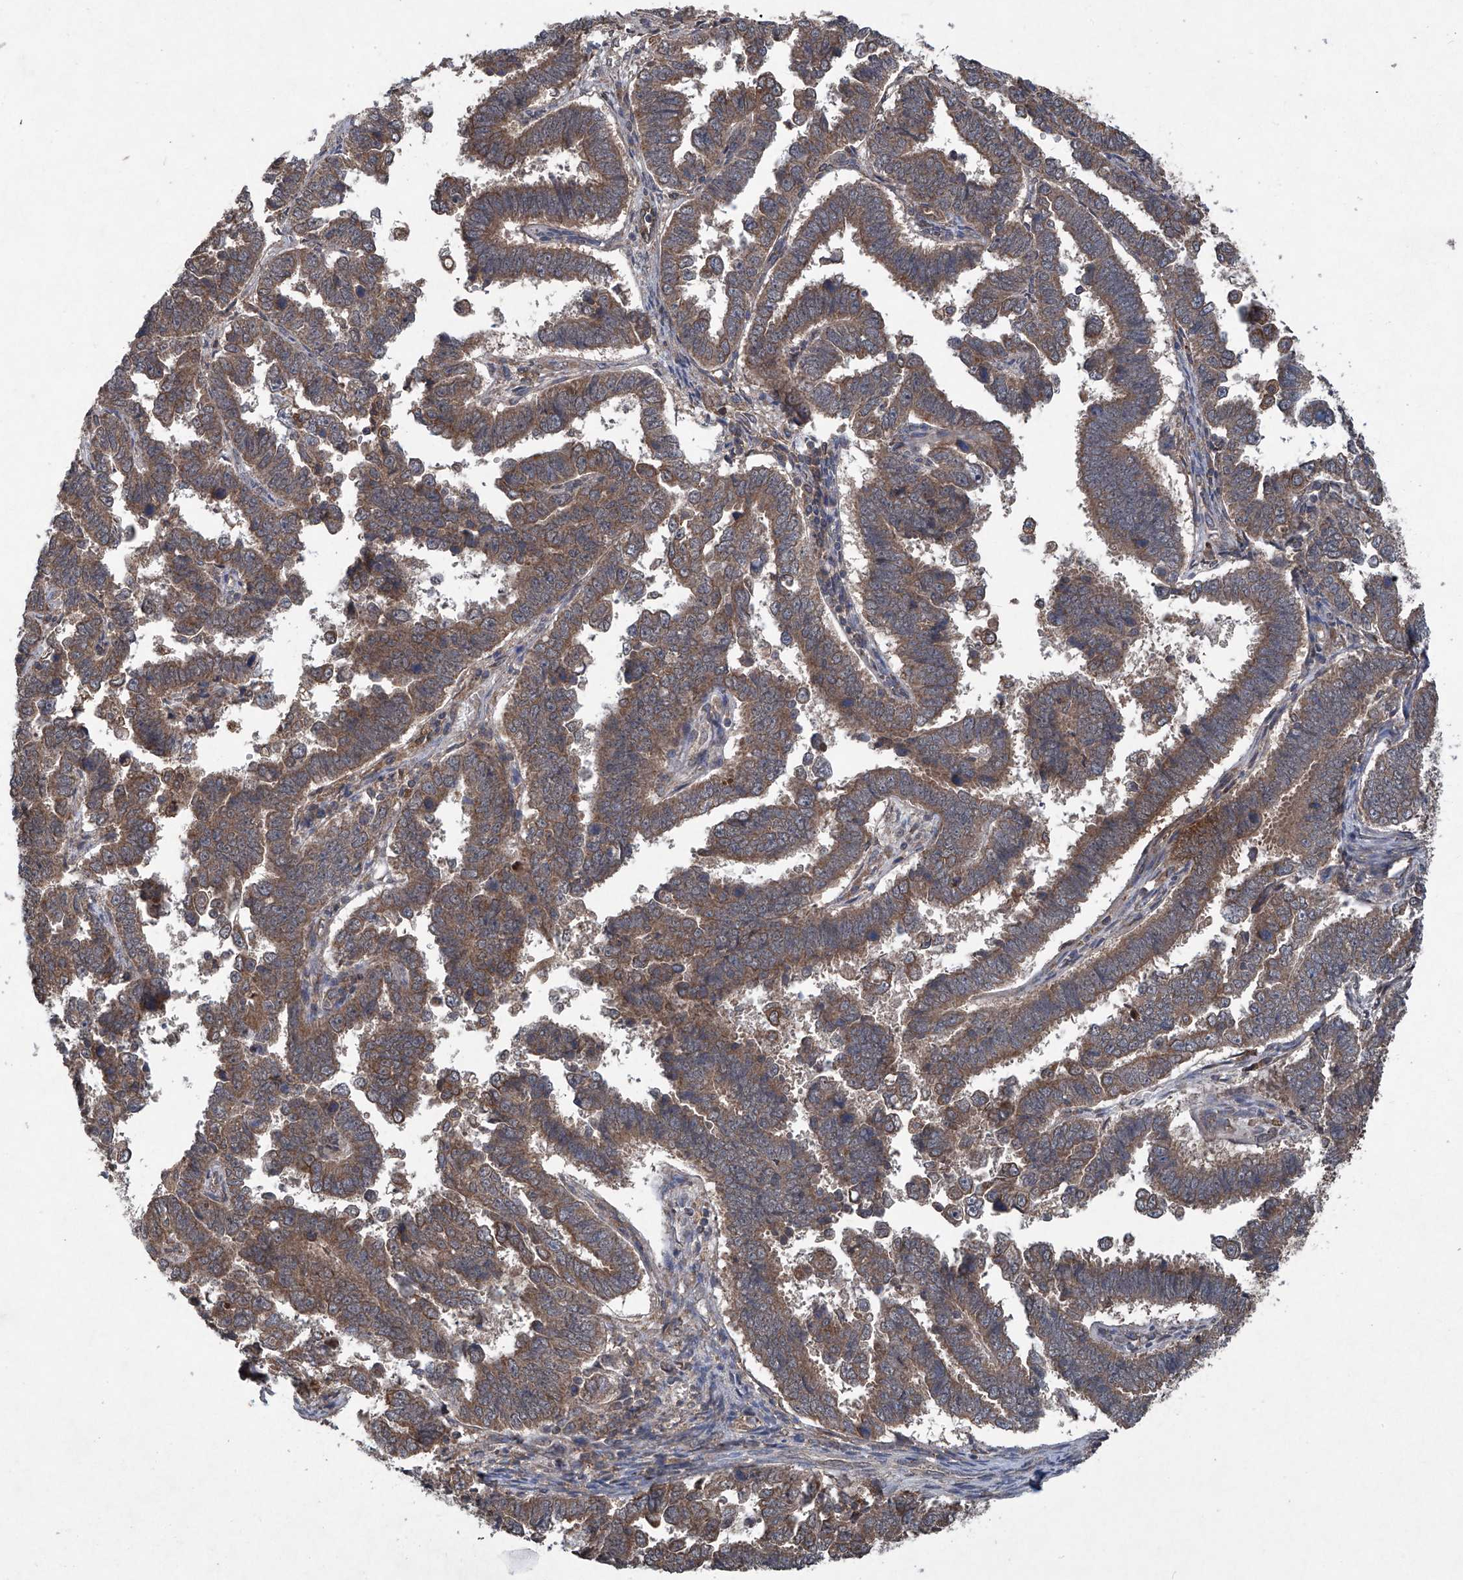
{"staining": {"intensity": "moderate", "quantity": ">75%", "location": "cytoplasmic/membranous"}, "tissue": "endometrial cancer", "cell_type": "Tumor cells", "image_type": "cancer", "snomed": [{"axis": "morphology", "description": "Adenocarcinoma, NOS"}, {"axis": "topography", "description": "Endometrium"}], "caption": "Brown immunohistochemical staining in human adenocarcinoma (endometrial) demonstrates moderate cytoplasmic/membranous staining in approximately >75% of tumor cells. (DAB (3,3'-diaminobenzidine) = brown stain, brightfield microscopy at high magnification).", "gene": "SUMF2", "patient": {"sex": "female", "age": 75}}